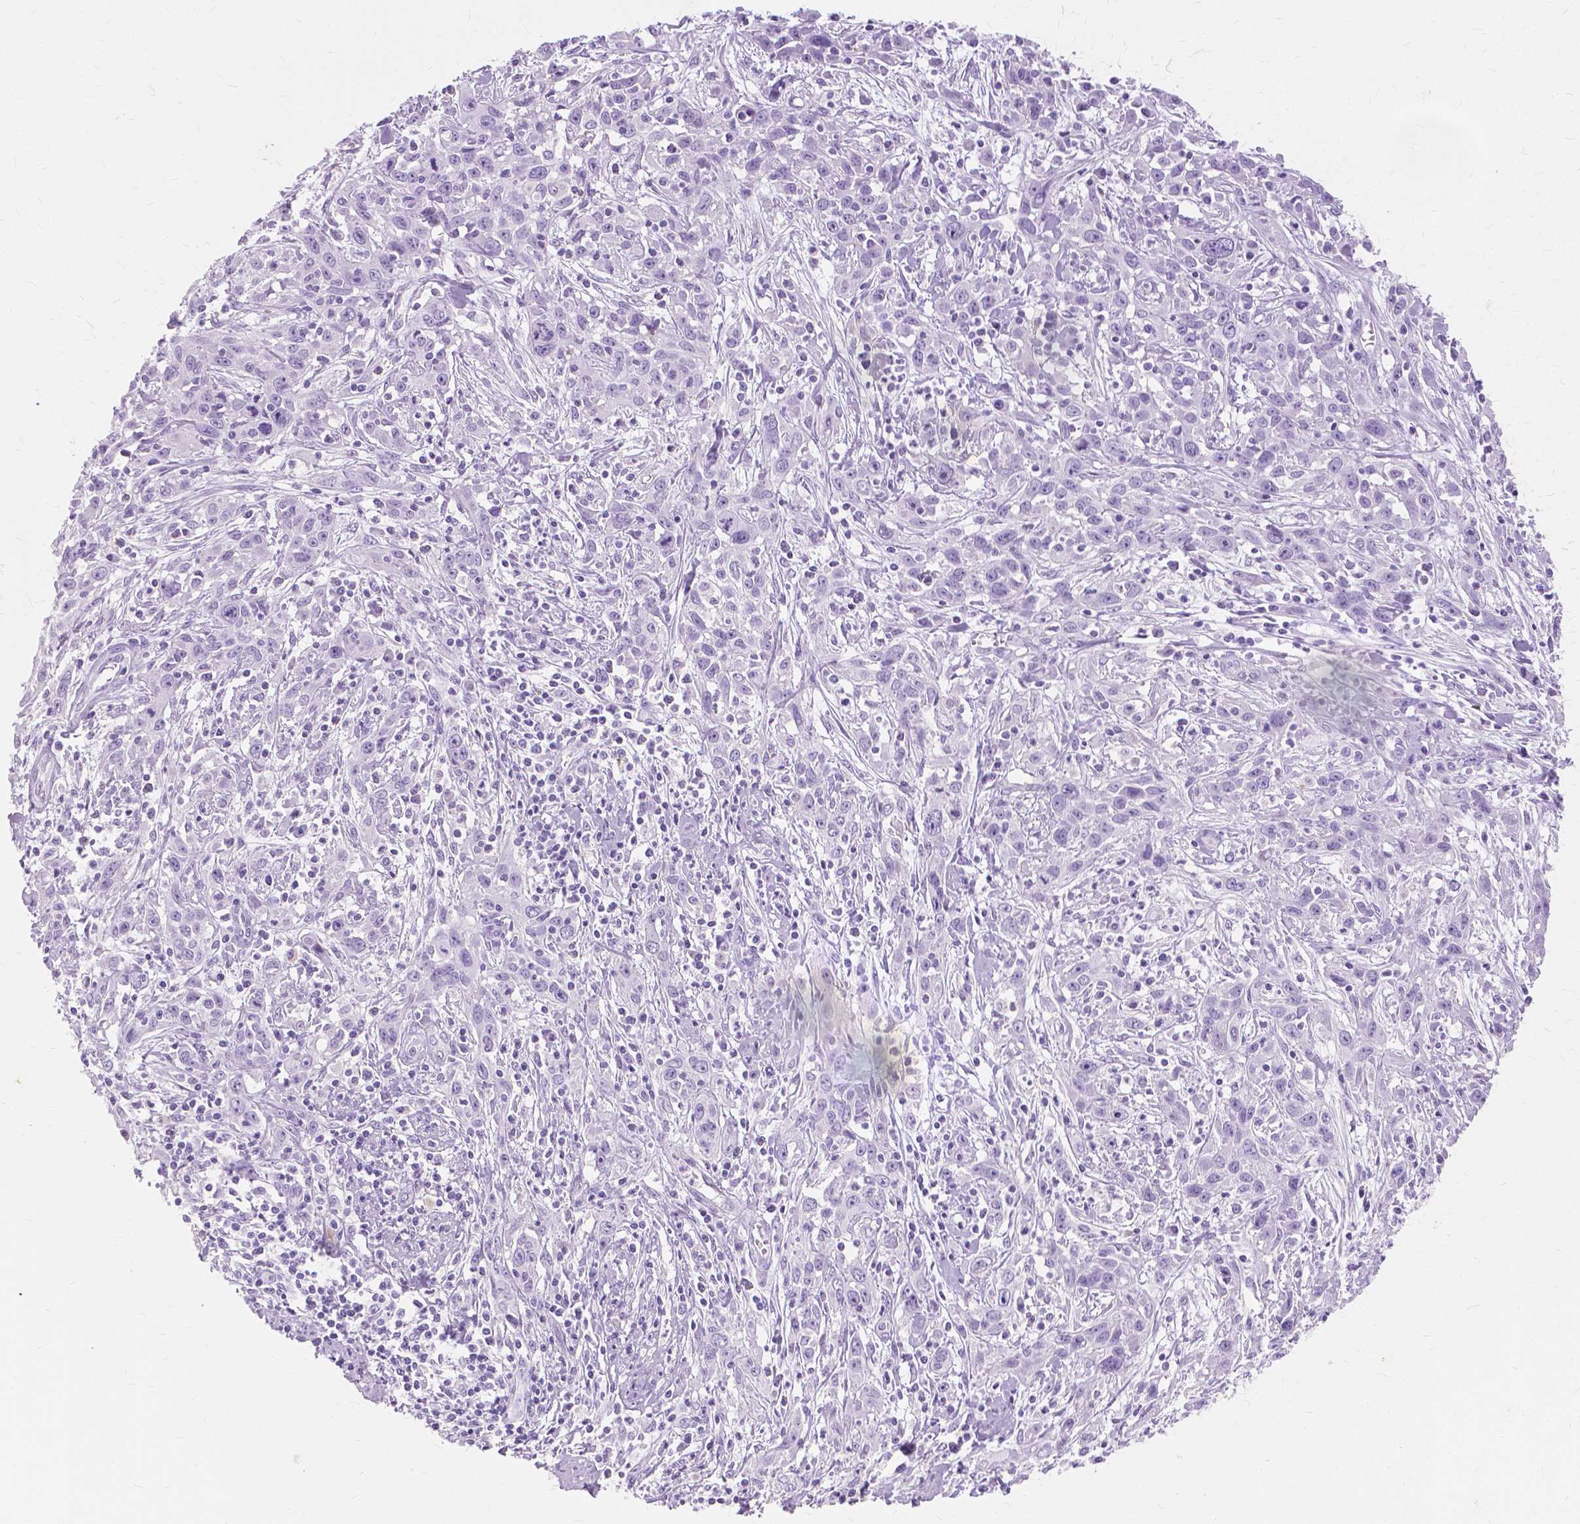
{"staining": {"intensity": "negative", "quantity": "none", "location": "none"}, "tissue": "cervical cancer", "cell_type": "Tumor cells", "image_type": "cancer", "snomed": [{"axis": "morphology", "description": "Squamous cell carcinoma, NOS"}, {"axis": "topography", "description": "Cervix"}], "caption": "Squamous cell carcinoma (cervical) was stained to show a protein in brown. There is no significant expression in tumor cells. (Stains: DAB IHC with hematoxylin counter stain, Microscopy: brightfield microscopy at high magnification).", "gene": "TGM1", "patient": {"sex": "female", "age": 38}}